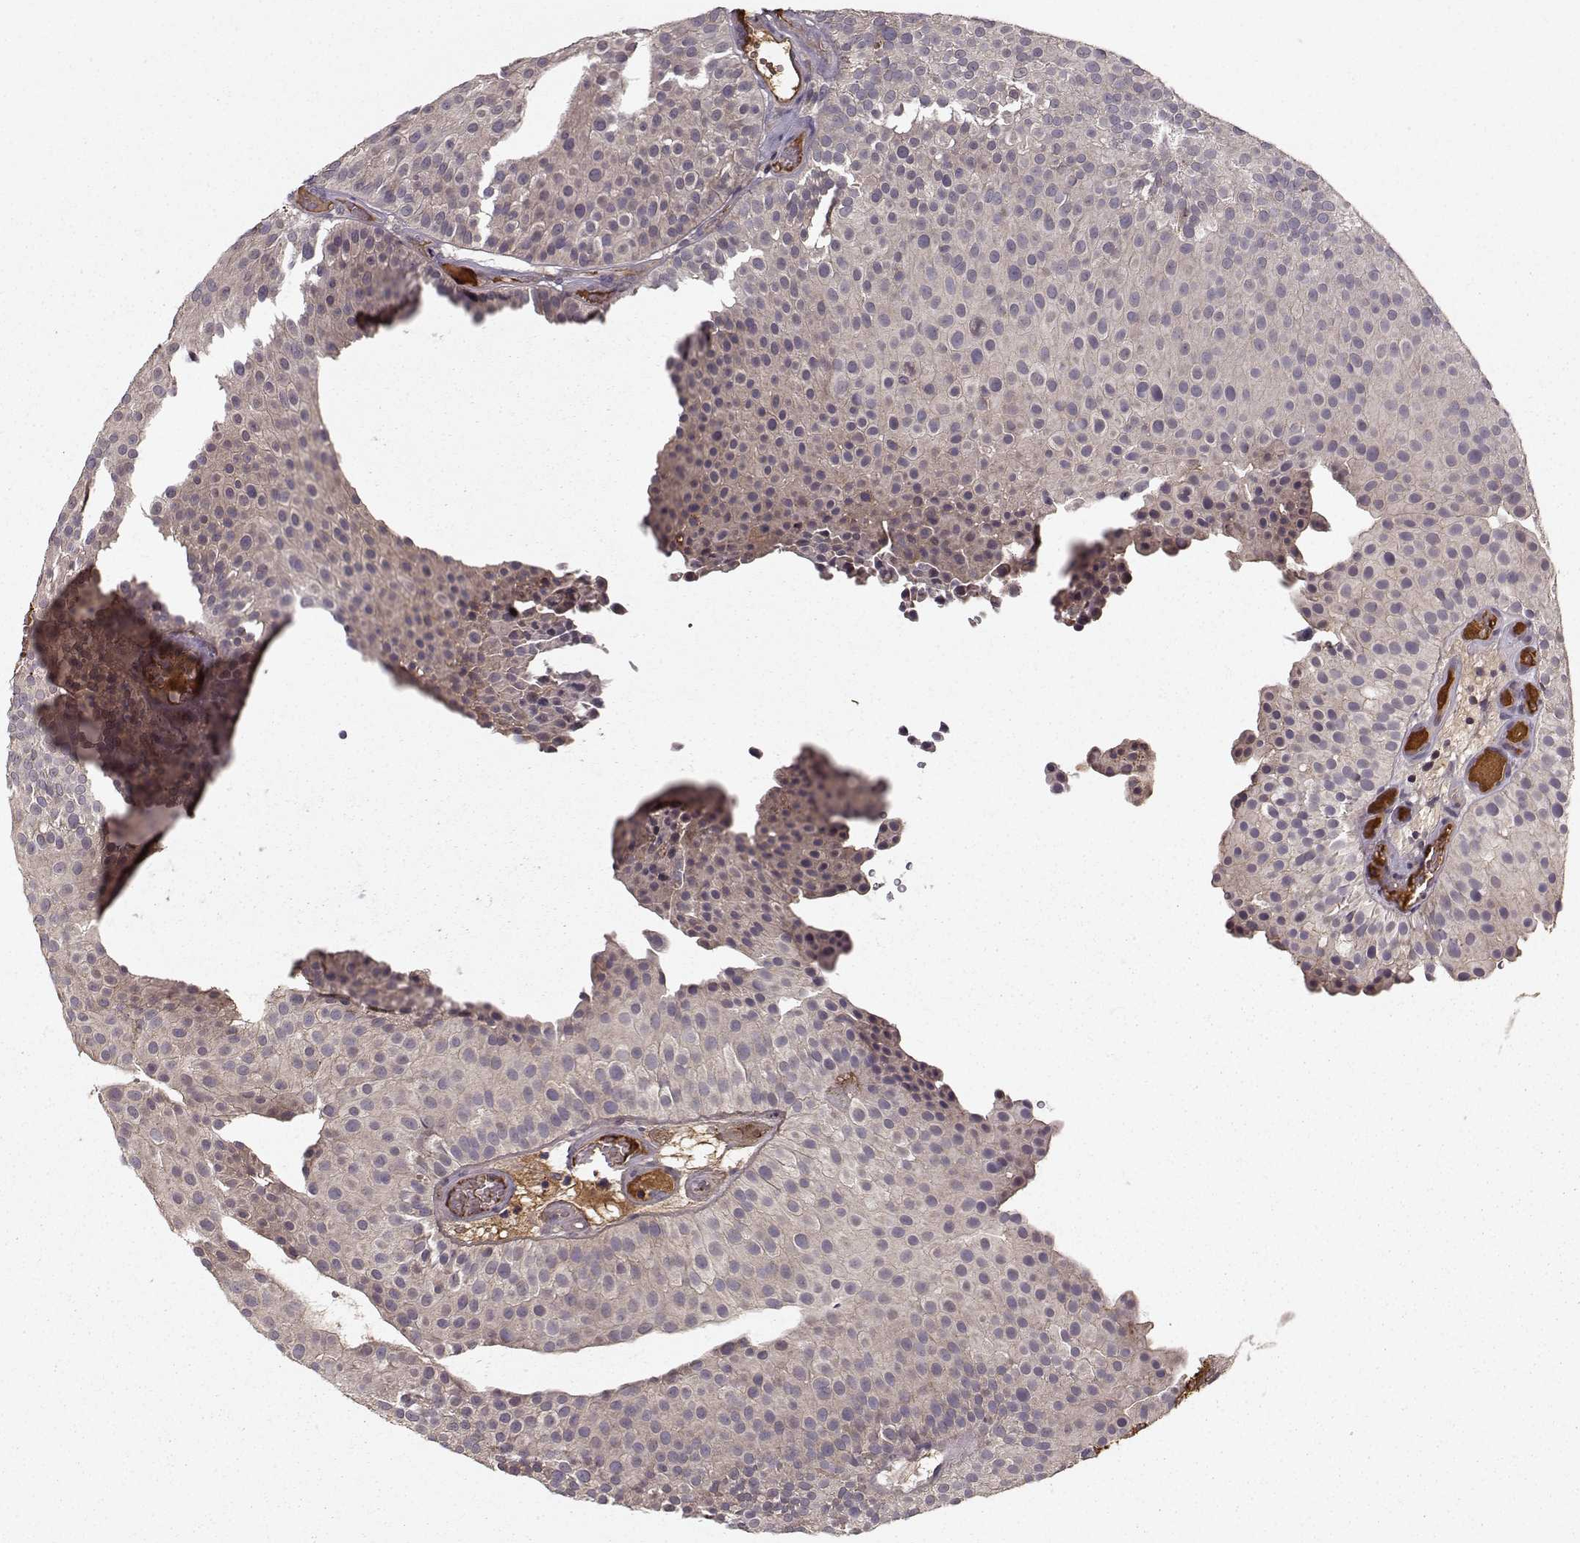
{"staining": {"intensity": "negative", "quantity": "none", "location": "none"}, "tissue": "urothelial cancer", "cell_type": "Tumor cells", "image_type": "cancer", "snomed": [{"axis": "morphology", "description": "Urothelial carcinoma, Low grade"}, {"axis": "topography", "description": "Urinary bladder"}], "caption": "Immunohistochemistry of human urothelial carcinoma (low-grade) reveals no staining in tumor cells.", "gene": "WNT6", "patient": {"sex": "female", "age": 87}}